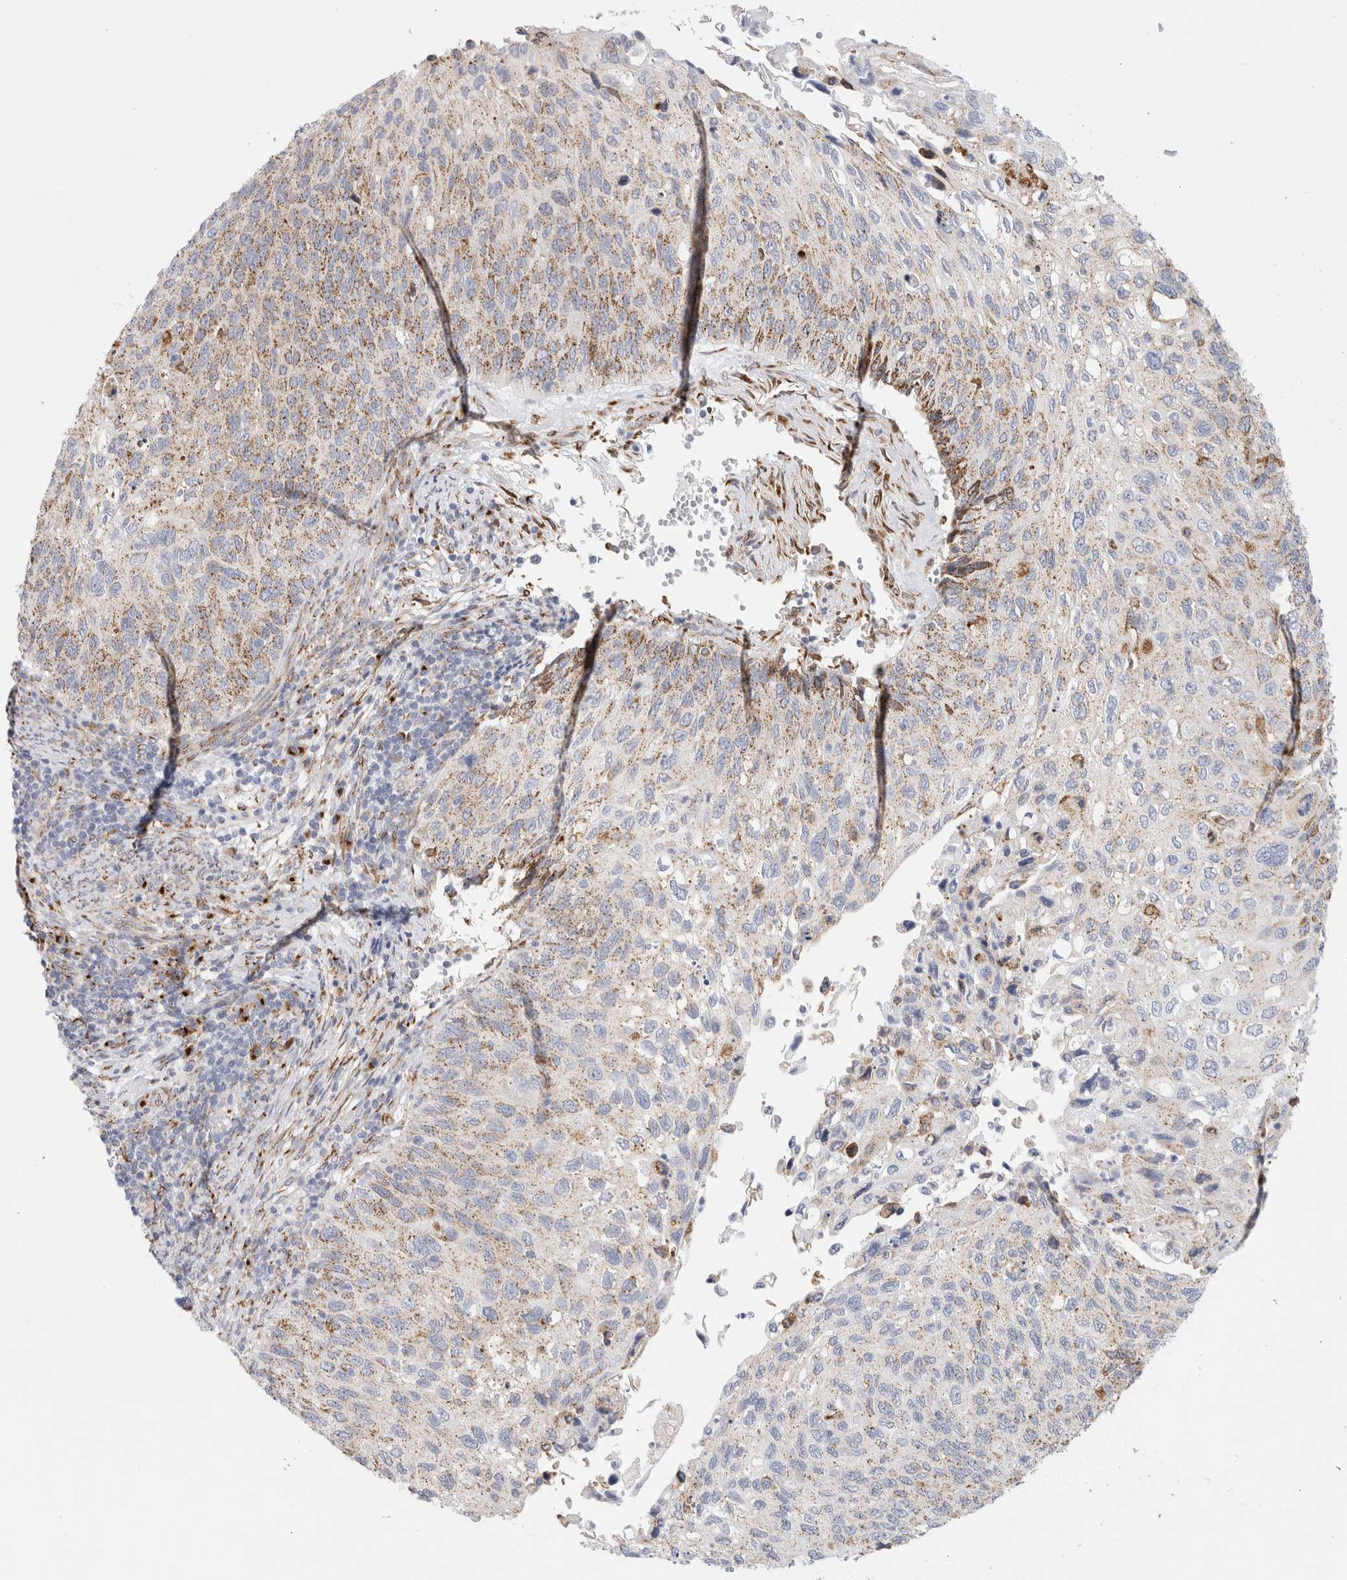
{"staining": {"intensity": "weak", "quantity": ">75%", "location": "cytoplasmic/membranous"}, "tissue": "cervical cancer", "cell_type": "Tumor cells", "image_type": "cancer", "snomed": [{"axis": "morphology", "description": "Squamous cell carcinoma, NOS"}, {"axis": "topography", "description": "Cervix"}], "caption": "Human squamous cell carcinoma (cervical) stained with a brown dye shows weak cytoplasmic/membranous positive staining in approximately >75% of tumor cells.", "gene": "MCFD2", "patient": {"sex": "female", "age": 70}}